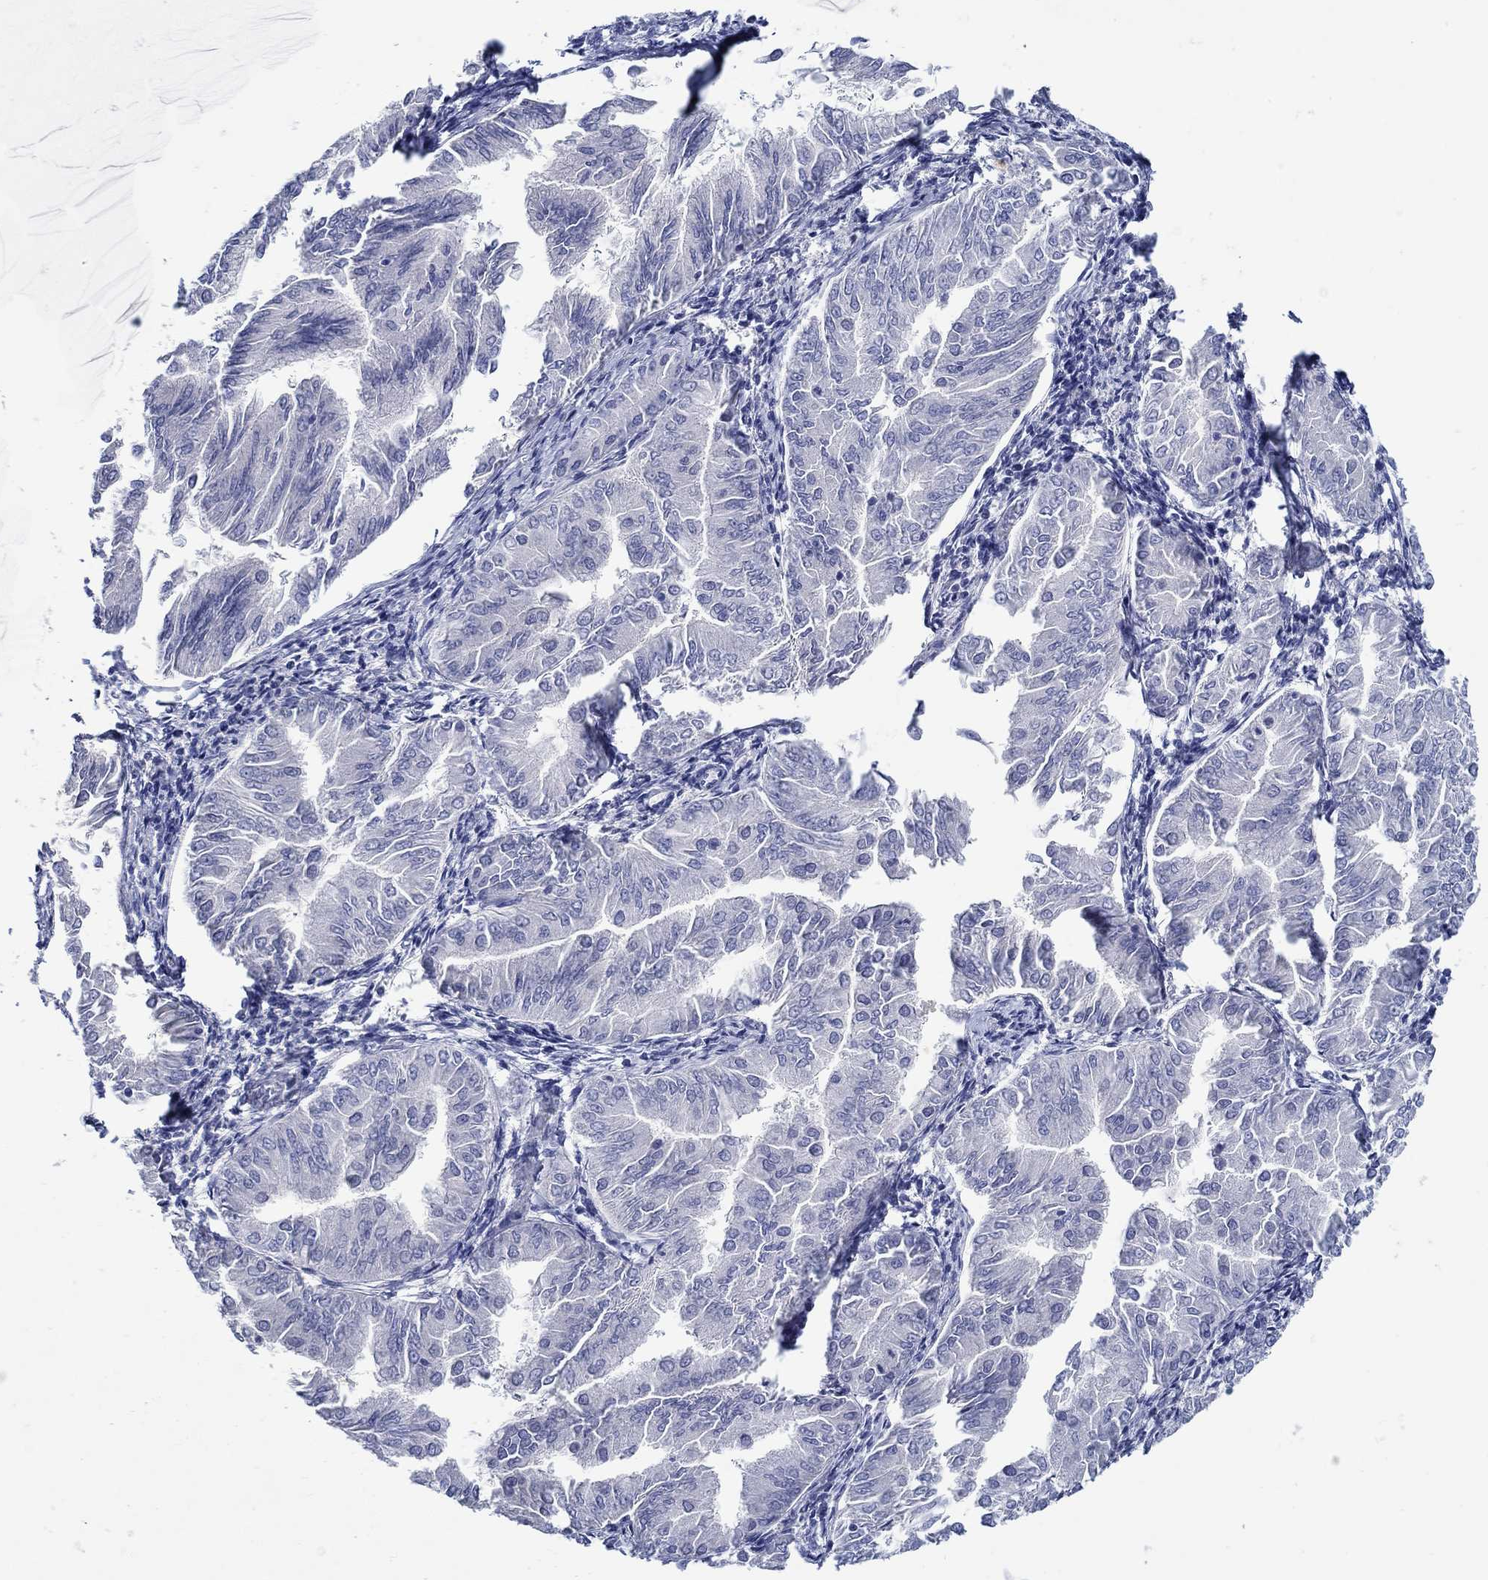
{"staining": {"intensity": "negative", "quantity": "none", "location": "none"}, "tissue": "endometrial cancer", "cell_type": "Tumor cells", "image_type": "cancer", "snomed": [{"axis": "morphology", "description": "Adenocarcinoma, NOS"}, {"axis": "topography", "description": "Endometrium"}], "caption": "Histopathology image shows no significant protein expression in tumor cells of endometrial adenocarcinoma.", "gene": "MC2R", "patient": {"sex": "female", "age": 53}}